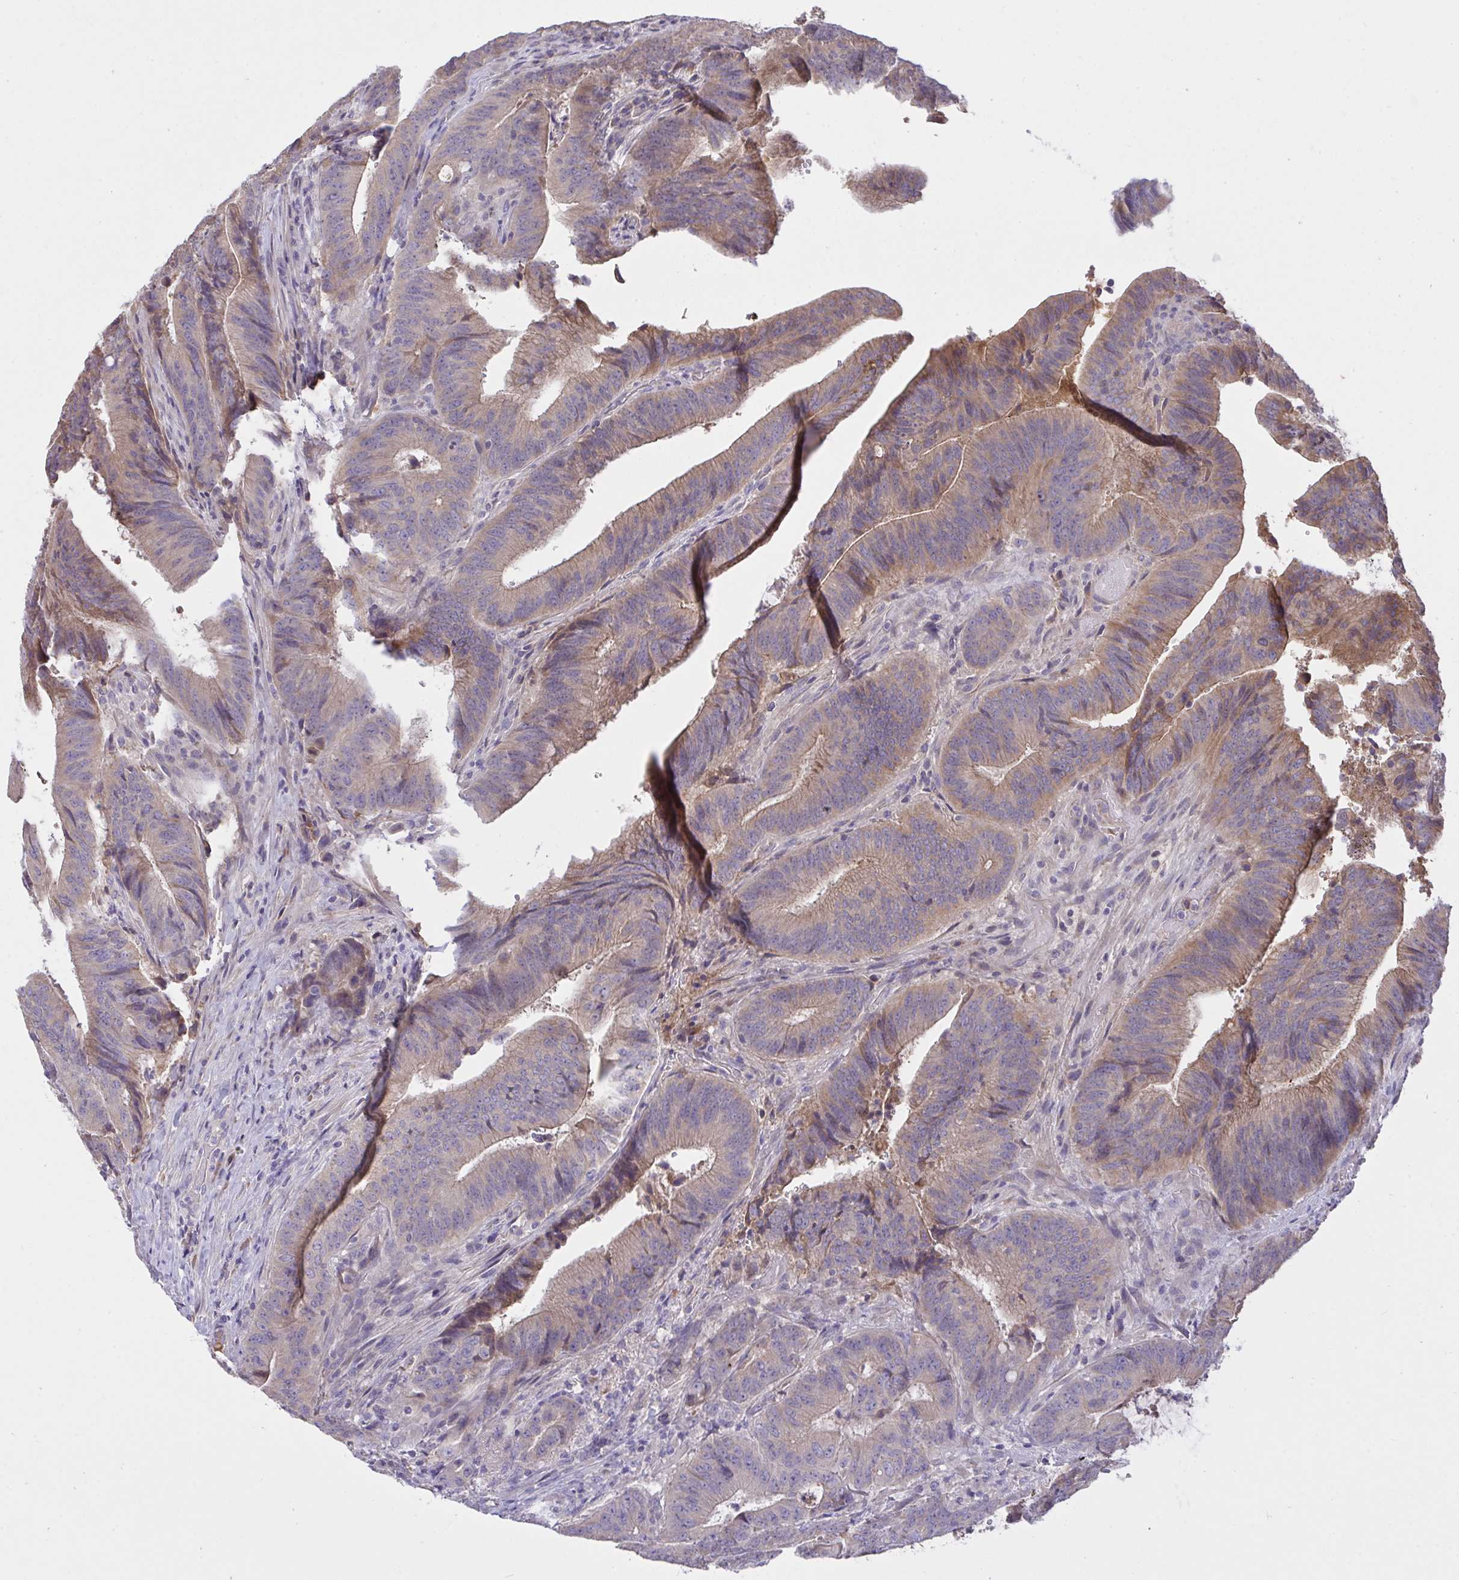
{"staining": {"intensity": "moderate", "quantity": ">75%", "location": "cytoplasmic/membranous"}, "tissue": "colorectal cancer", "cell_type": "Tumor cells", "image_type": "cancer", "snomed": [{"axis": "morphology", "description": "Adenocarcinoma, NOS"}, {"axis": "topography", "description": "Colon"}], "caption": "Protein staining of adenocarcinoma (colorectal) tissue exhibits moderate cytoplasmic/membranous expression in about >75% of tumor cells.", "gene": "ZNF581", "patient": {"sex": "female", "age": 43}}